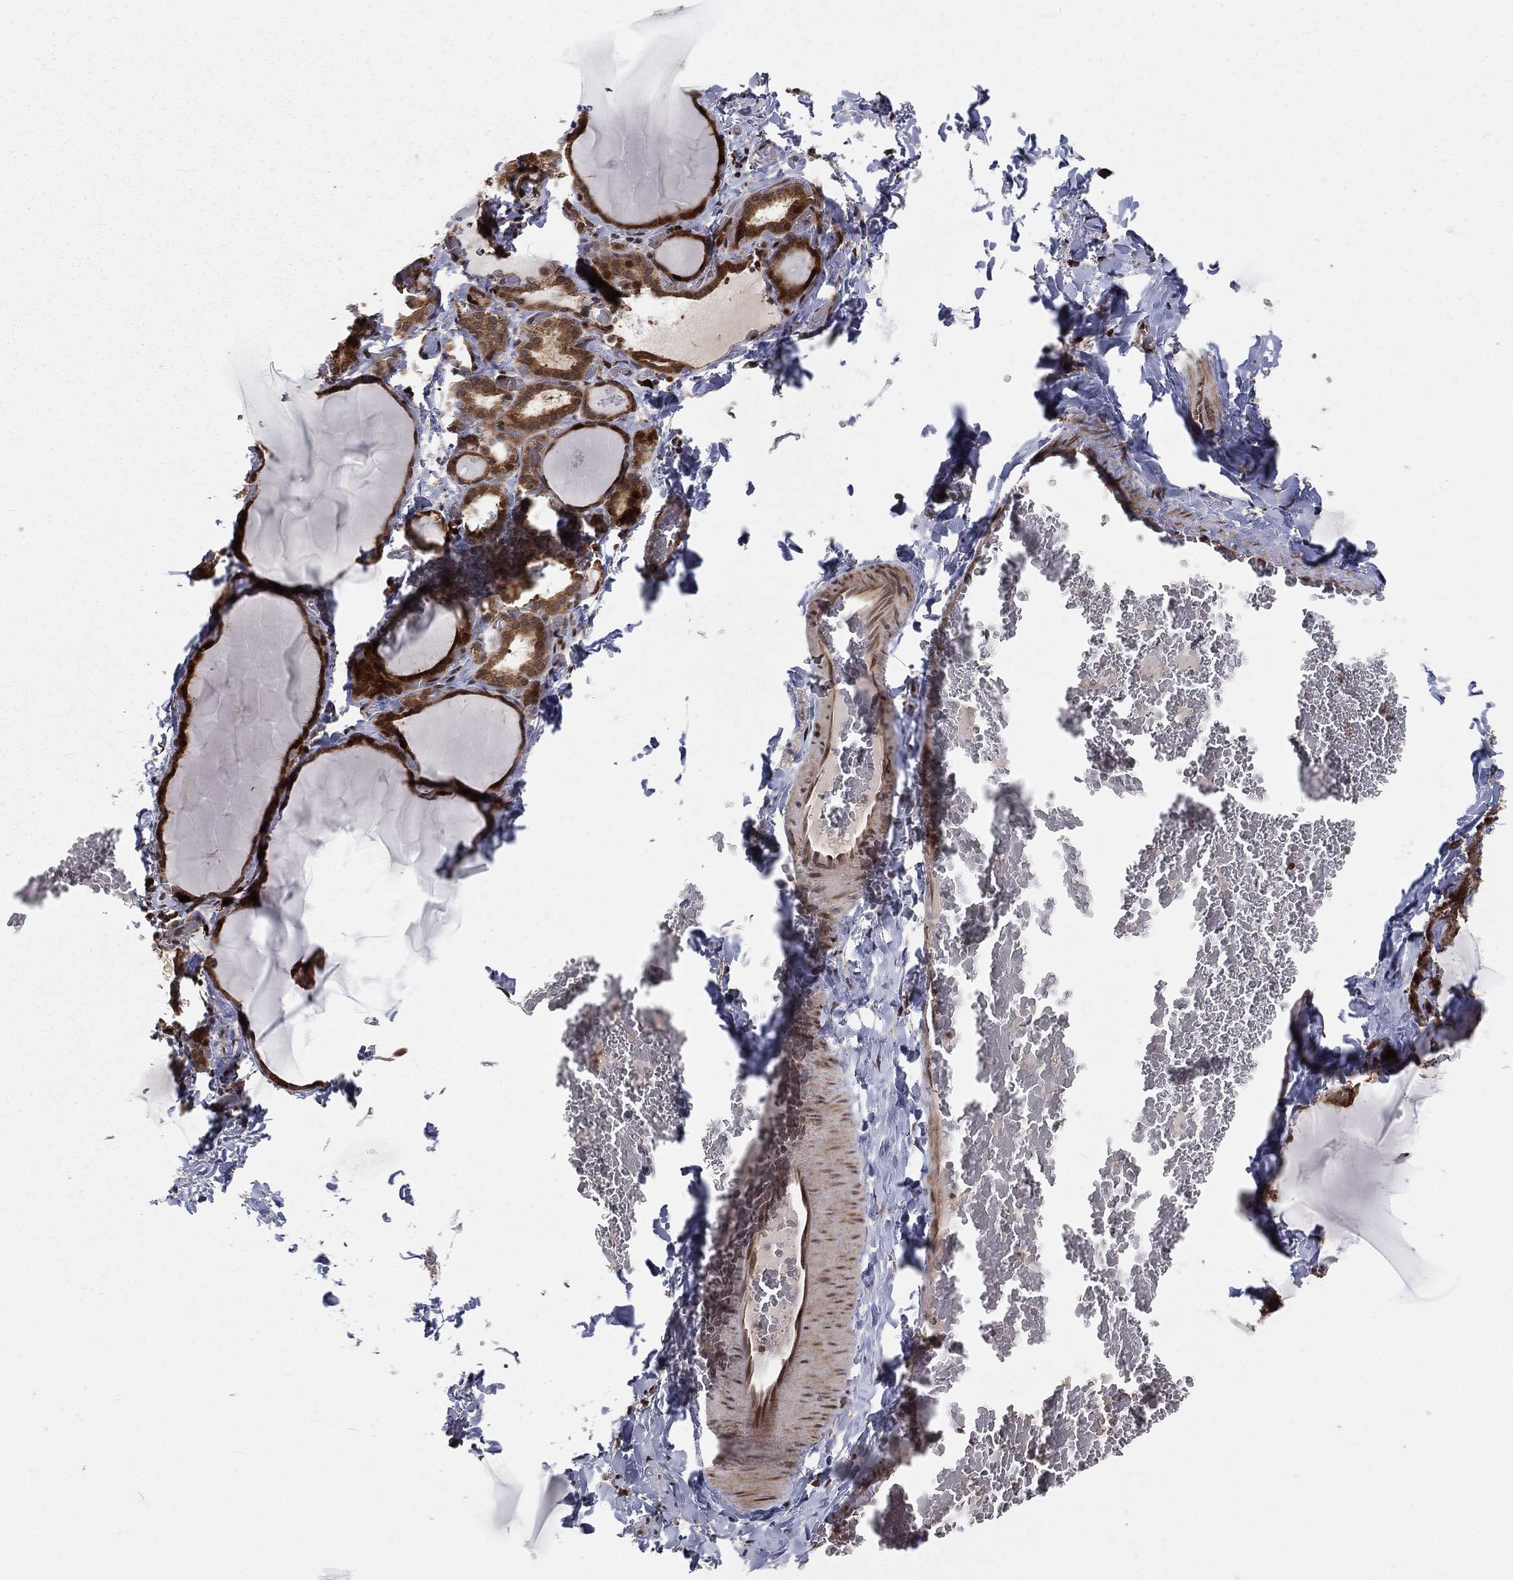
{"staining": {"intensity": "moderate", "quantity": ">75%", "location": "cytoplasmic/membranous"}, "tissue": "thyroid gland", "cell_type": "Glandular cells", "image_type": "normal", "snomed": [{"axis": "morphology", "description": "Normal tissue, NOS"}, {"axis": "morphology", "description": "Hyperplasia, NOS"}, {"axis": "topography", "description": "Thyroid gland"}], "caption": "Immunohistochemistry (IHC) of unremarkable thyroid gland displays medium levels of moderate cytoplasmic/membranous staining in approximately >75% of glandular cells.", "gene": "MDM2", "patient": {"sex": "female", "age": 27}}